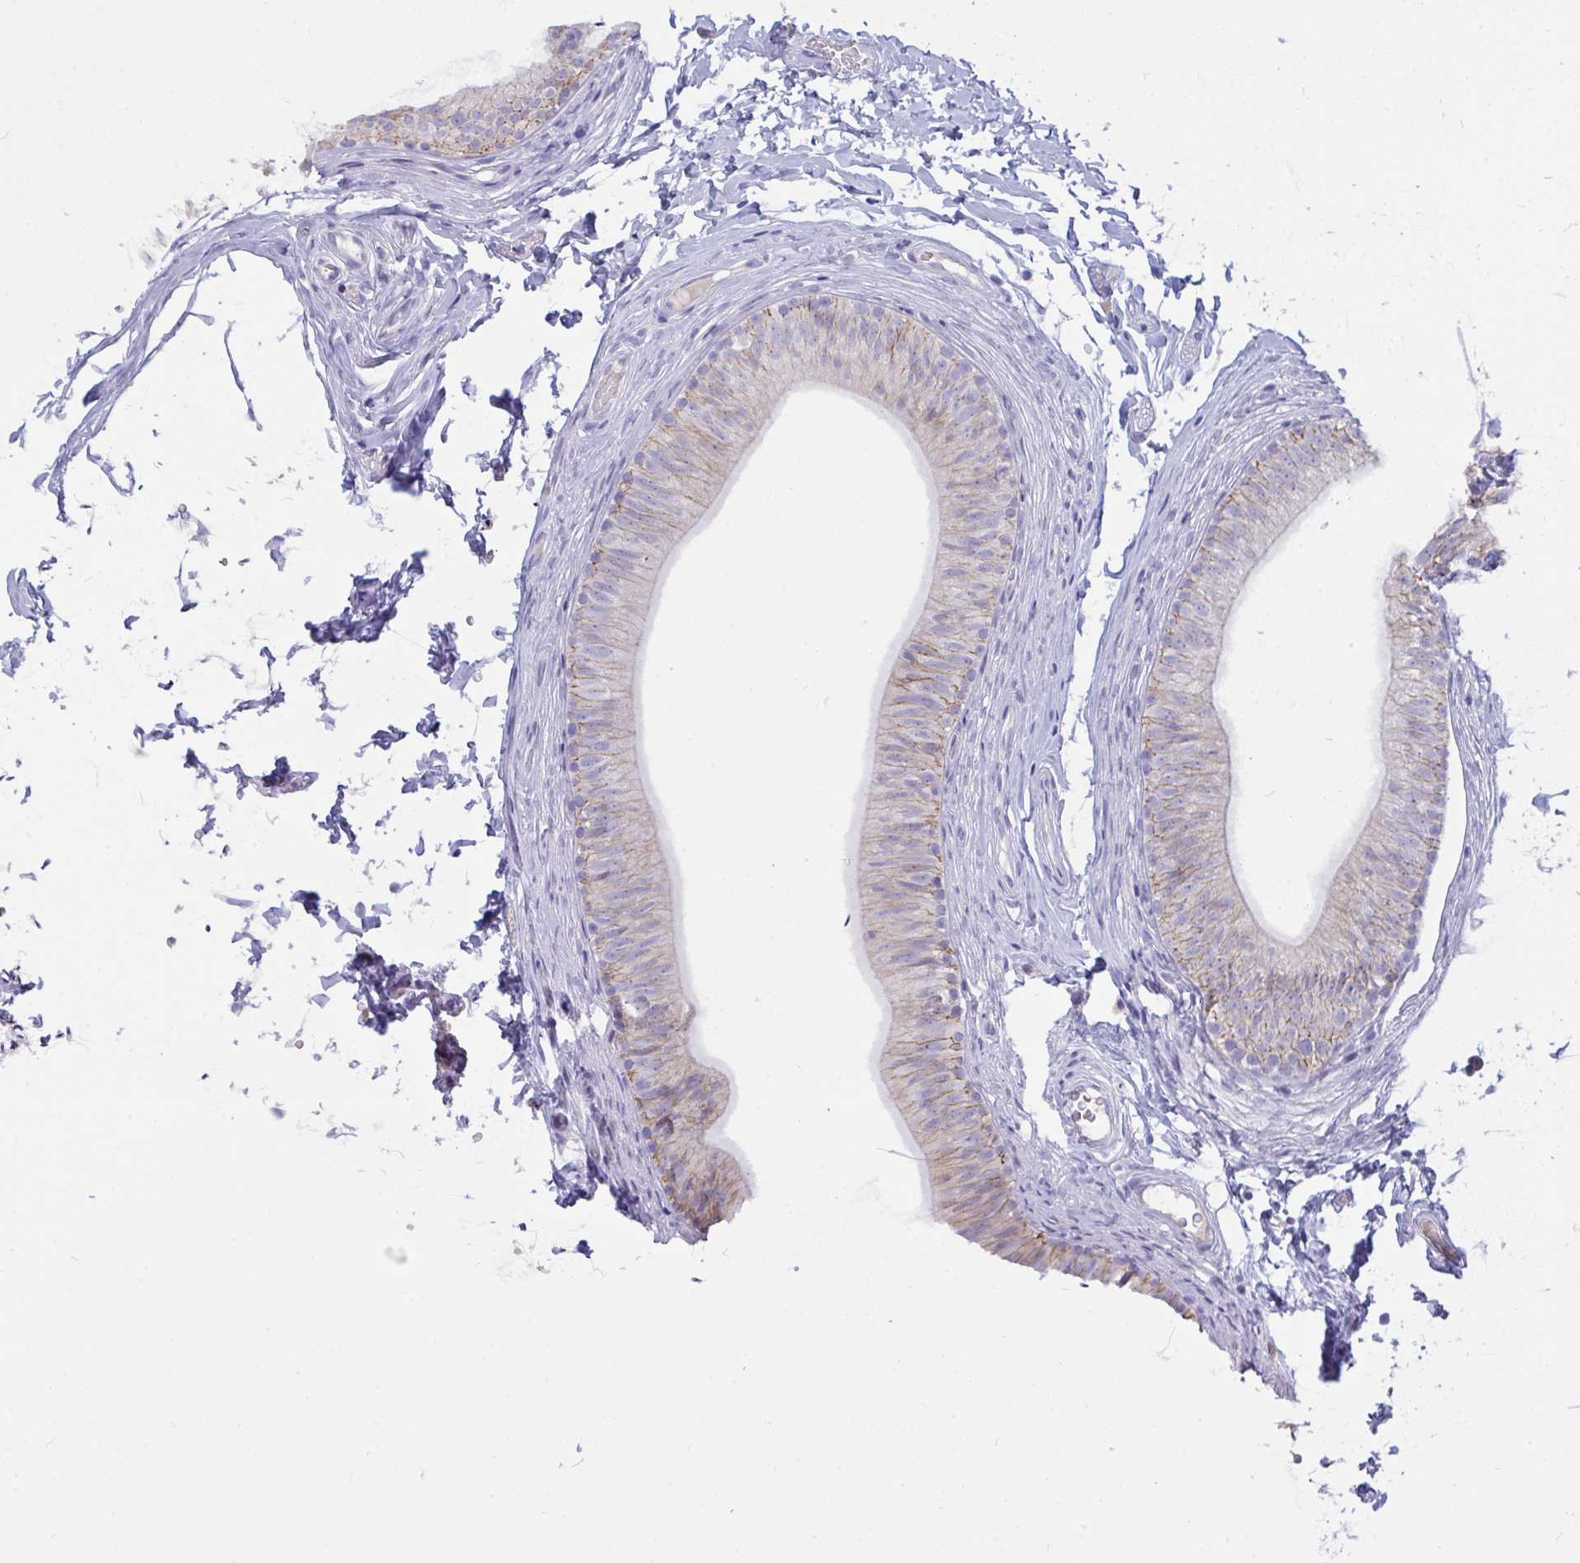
{"staining": {"intensity": "weak", "quantity": "25%-75%", "location": "cytoplasmic/membranous"}, "tissue": "epididymis", "cell_type": "Glandular cells", "image_type": "normal", "snomed": [{"axis": "morphology", "description": "Normal tissue, NOS"}, {"axis": "topography", "description": "Epididymis, spermatic cord, NOS"}, {"axis": "topography", "description": "Epididymis"}, {"axis": "topography", "description": "Peripheral nerve tissue"}], "caption": "Immunohistochemistry (IHC) histopathology image of unremarkable epididymis: epididymis stained using IHC demonstrates low levels of weak protein expression localized specifically in the cytoplasmic/membranous of glandular cells, appearing as a cytoplasmic/membranous brown color.", "gene": "SEMA6B", "patient": {"sex": "male", "age": 29}}